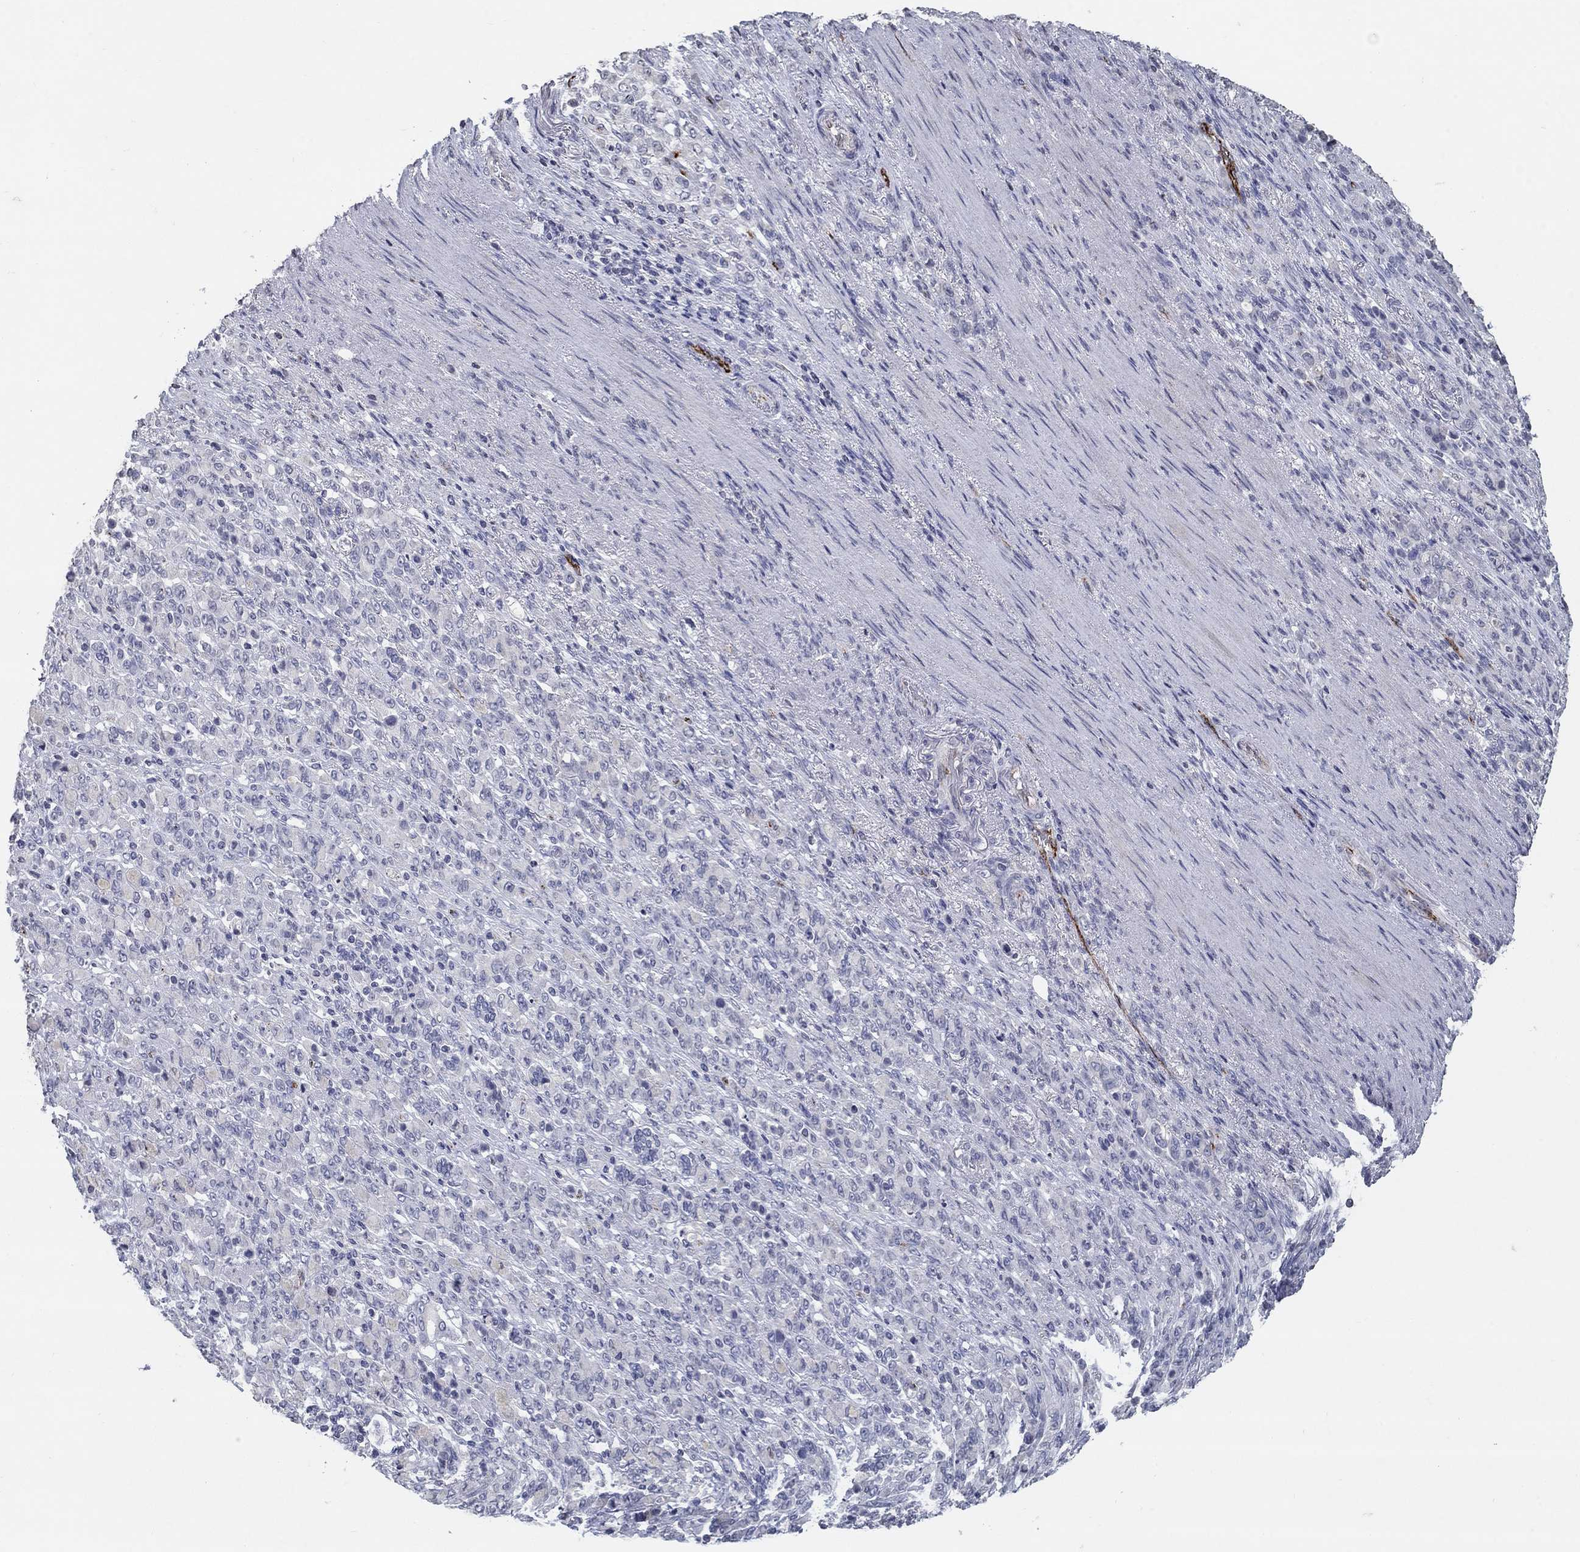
{"staining": {"intensity": "negative", "quantity": "none", "location": "none"}, "tissue": "stomach cancer", "cell_type": "Tumor cells", "image_type": "cancer", "snomed": [{"axis": "morphology", "description": "Normal tissue, NOS"}, {"axis": "morphology", "description": "Adenocarcinoma, NOS"}, {"axis": "topography", "description": "Stomach"}], "caption": "Immunohistochemical staining of stomach cancer (adenocarcinoma) displays no significant staining in tumor cells.", "gene": "TINAG", "patient": {"sex": "female", "age": 79}}